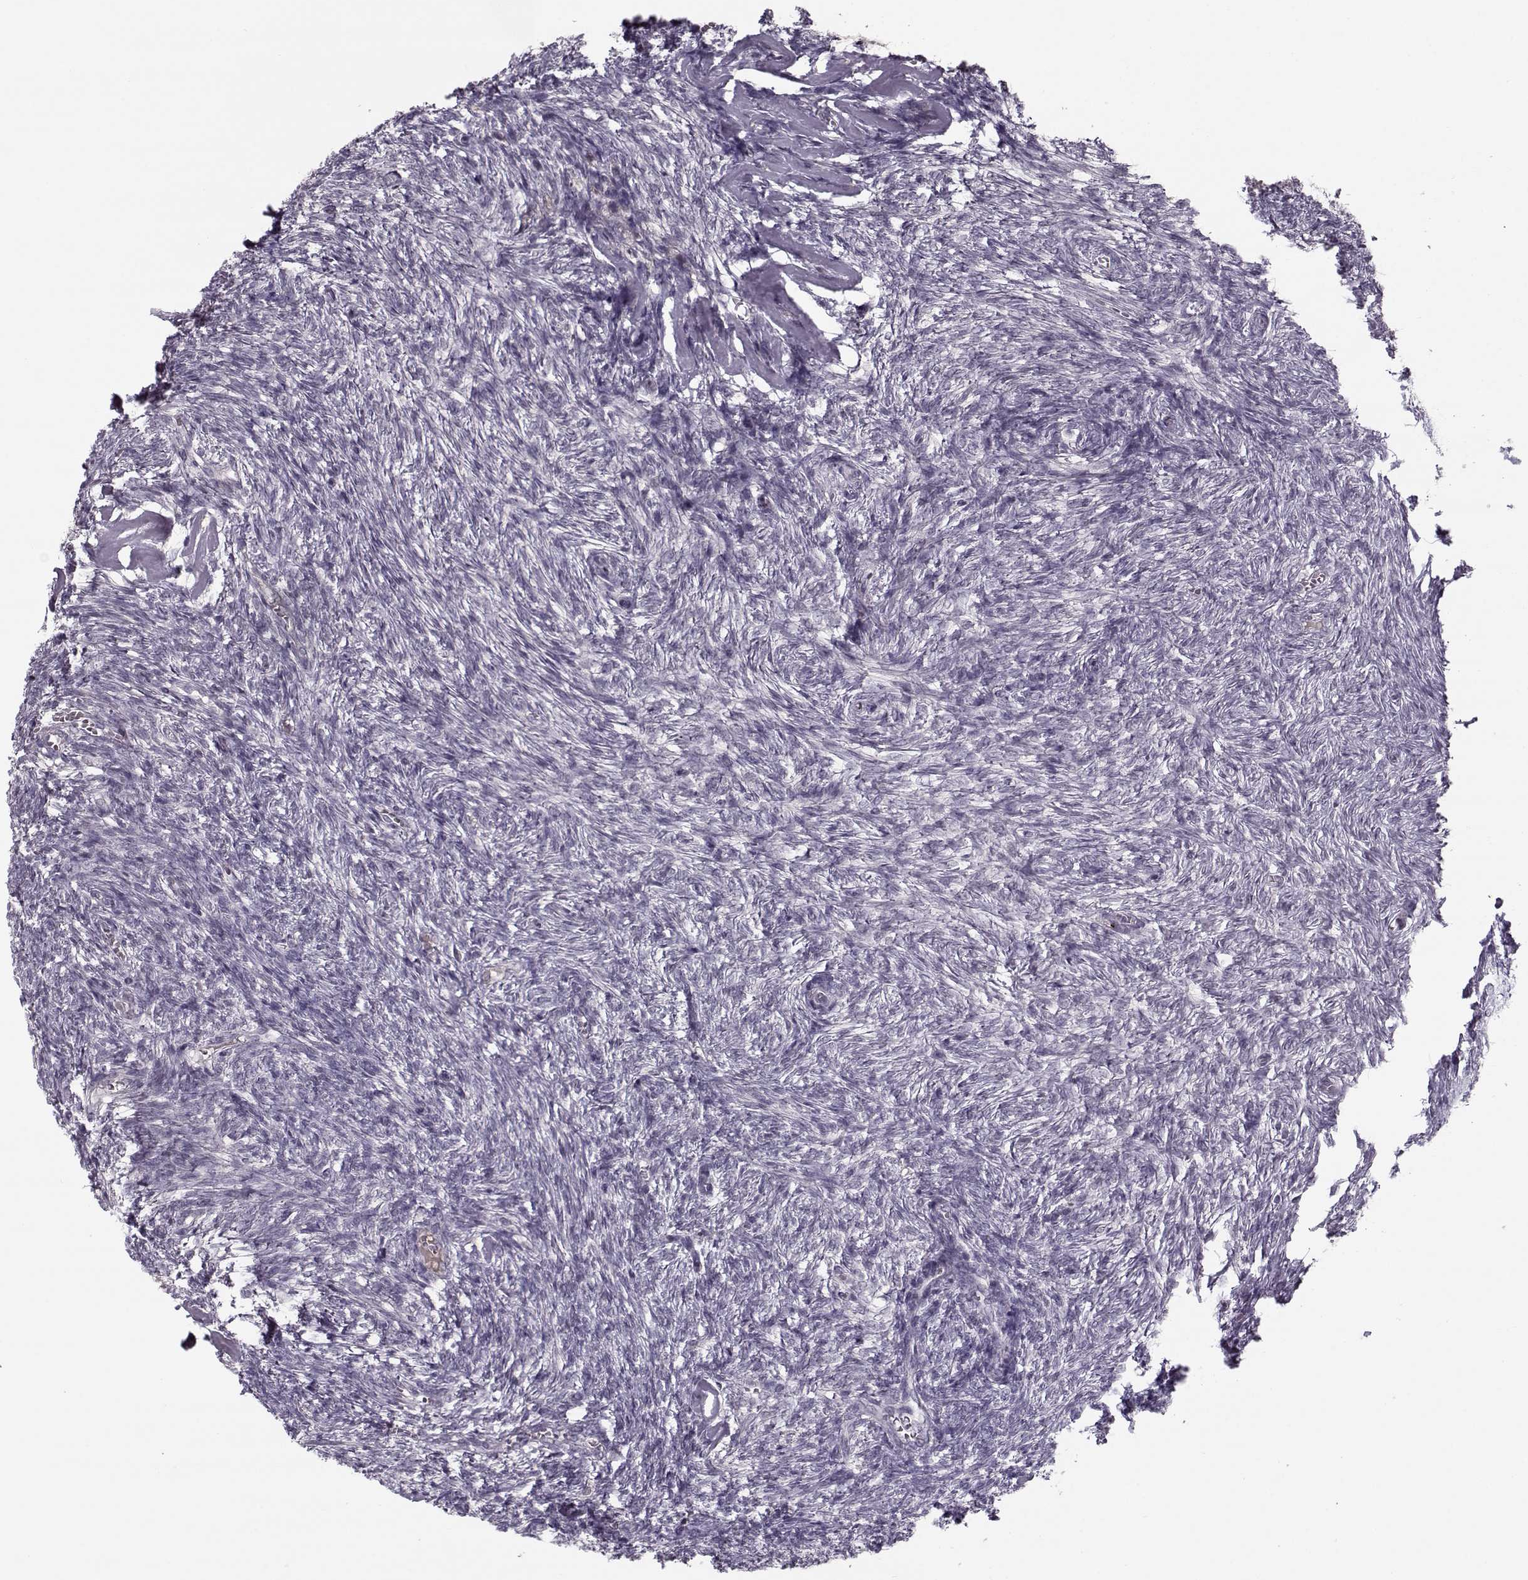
{"staining": {"intensity": "negative", "quantity": "none", "location": "none"}, "tissue": "ovary", "cell_type": "Follicle cells", "image_type": "normal", "snomed": [{"axis": "morphology", "description": "Normal tissue, NOS"}, {"axis": "topography", "description": "Ovary"}], "caption": "The immunohistochemistry (IHC) image has no significant expression in follicle cells of ovary. (Immunohistochemistry, brightfield microscopy, high magnification).", "gene": "DNAI3", "patient": {"sex": "female", "age": 43}}